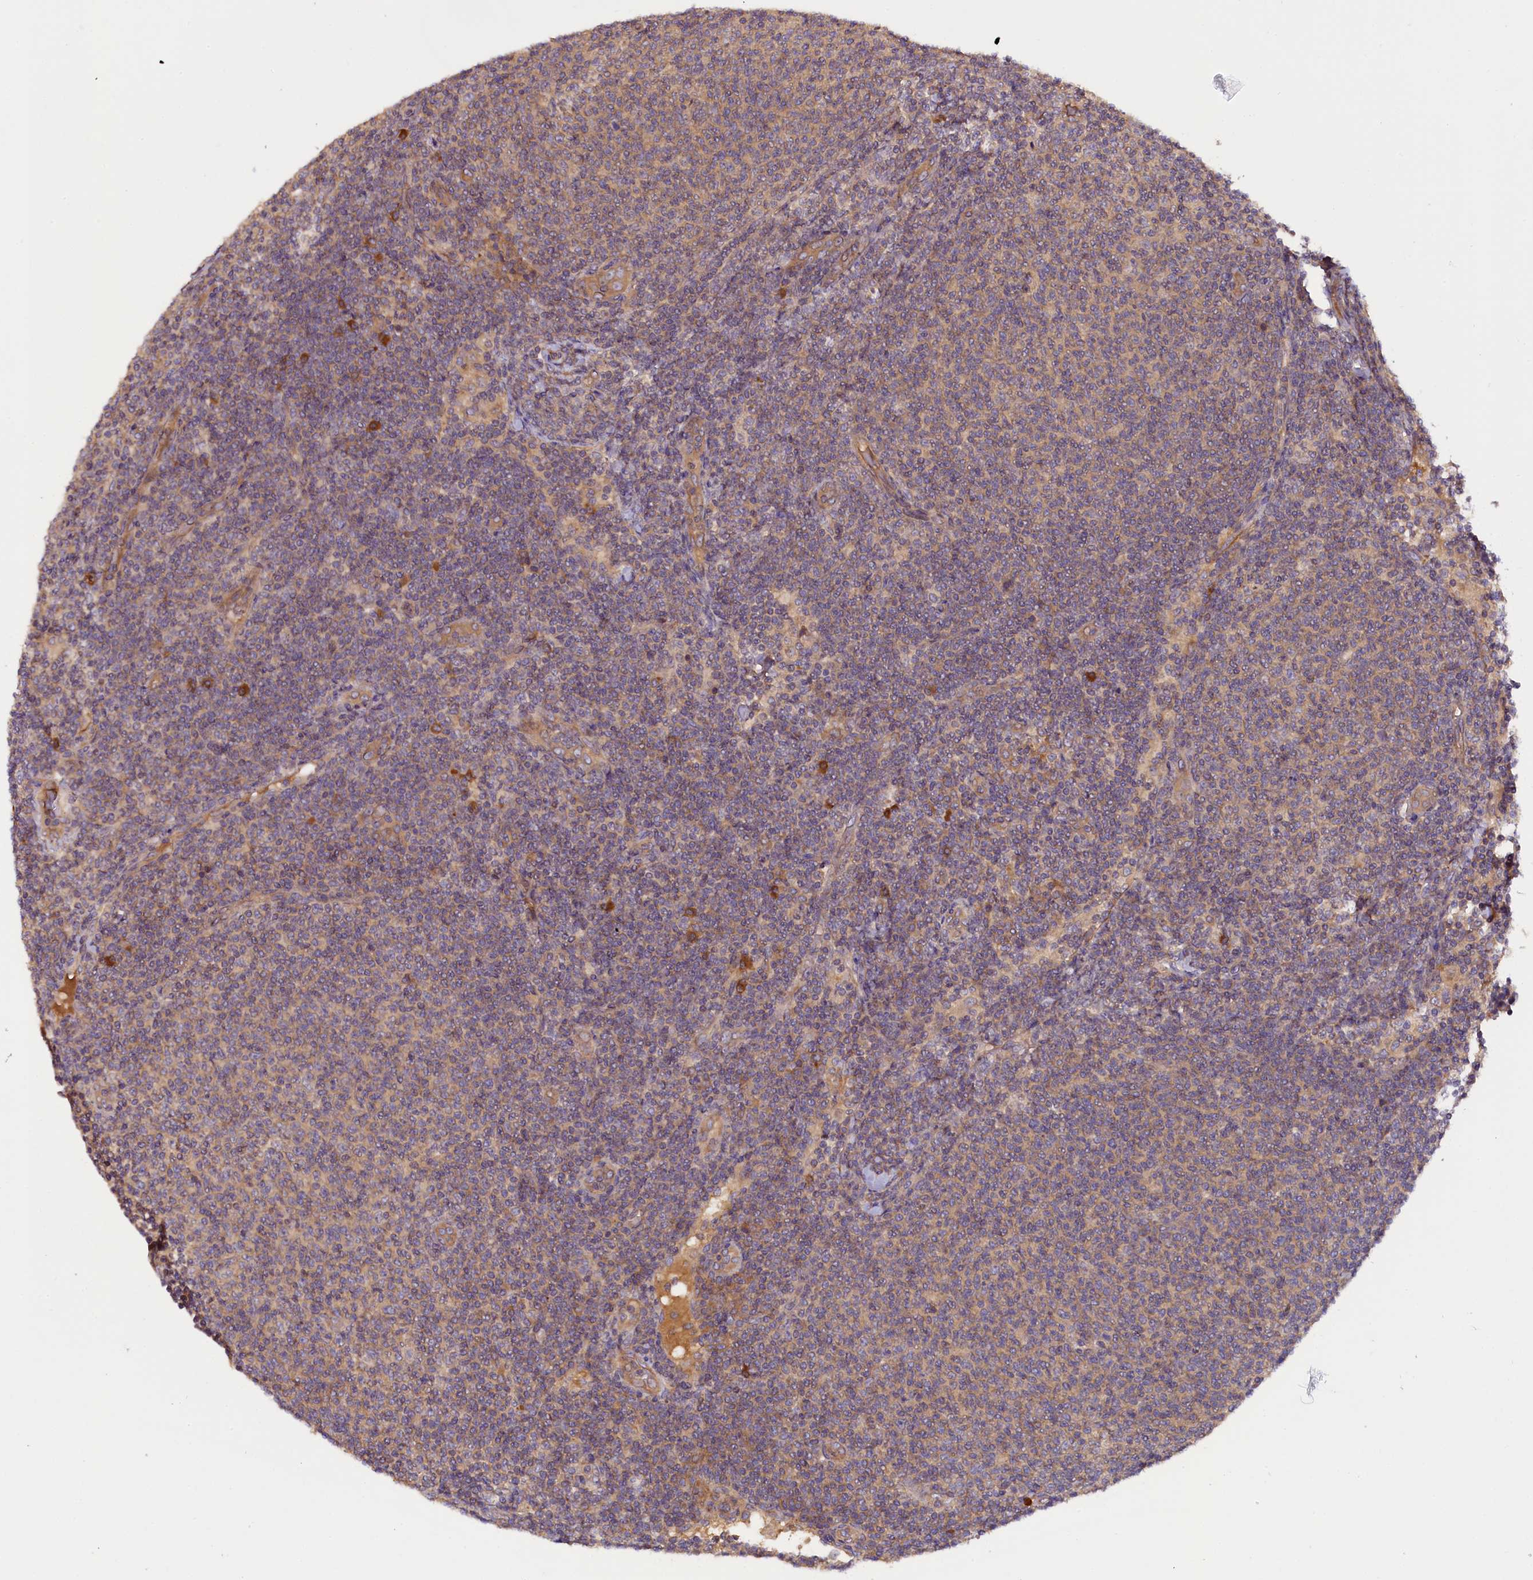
{"staining": {"intensity": "moderate", "quantity": "25%-75%", "location": "cytoplasmic/membranous"}, "tissue": "lymphoma", "cell_type": "Tumor cells", "image_type": "cancer", "snomed": [{"axis": "morphology", "description": "Malignant lymphoma, non-Hodgkin's type, Low grade"}, {"axis": "topography", "description": "Lymph node"}], "caption": "Immunohistochemical staining of human malignant lymphoma, non-Hodgkin's type (low-grade) displays medium levels of moderate cytoplasmic/membranous protein staining in approximately 25%-75% of tumor cells.", "gene": "SETD6", "patient": {"sex": "male", "age": 66}}